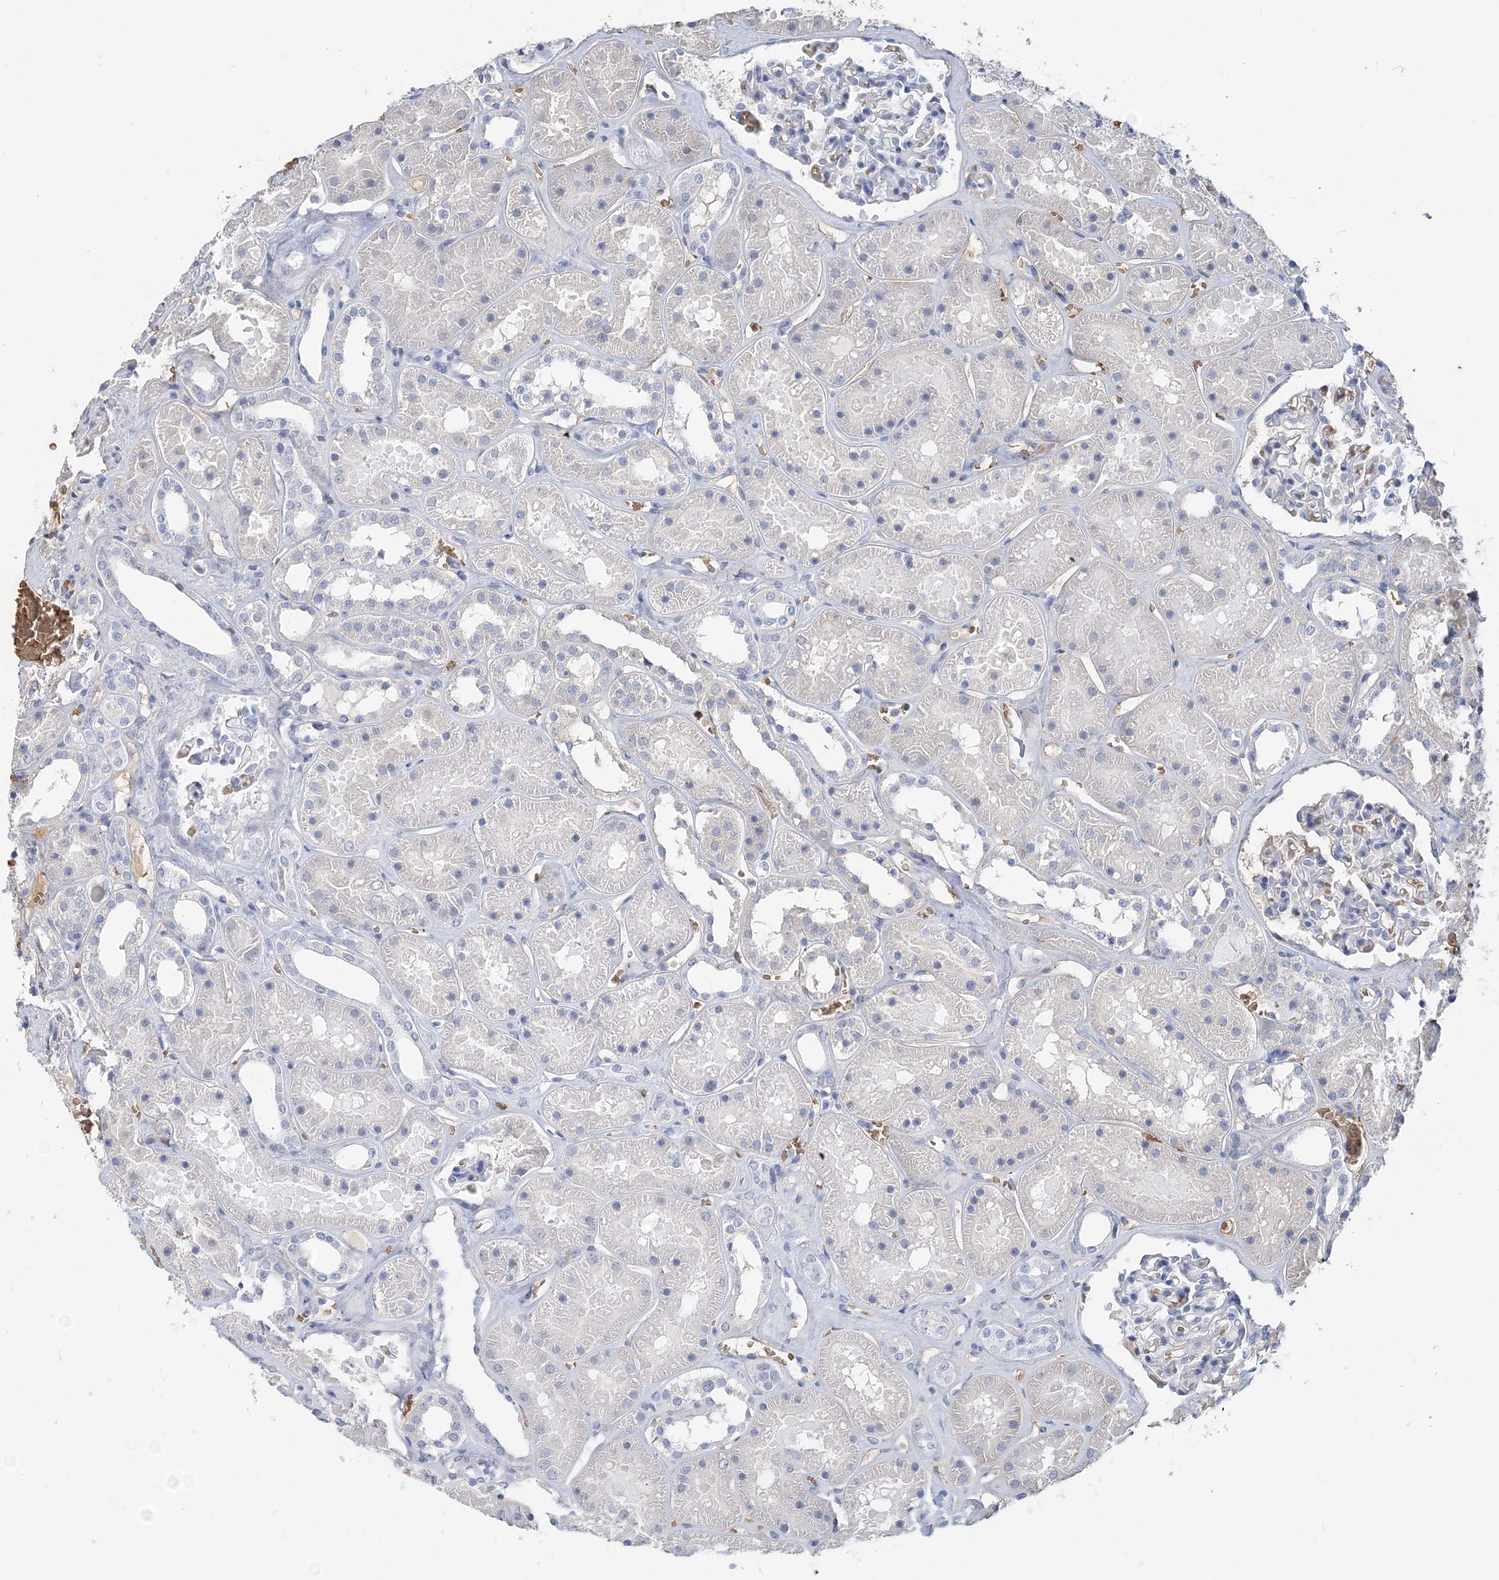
{"staining": {"intensity": "negative", "quantity": "none", "location": "none"}, "tissue": "kidney", "cell_type": "Cells in glomeruli", "image_type": "normal", "snomed": [{"axis": "morphology", "description": "Normal tissue, NOS"}, {"axis": "topography", "description": "Kidney"}], "caption": "Immunohistochemistry (IHC) image of unremarkable kidney stained for a protein (brown), which displays no positivity in cells in glomeruli. Nuclei are stained in blue.", "gene": "HBD", "patient": {"sex": "female", "age": 41}}